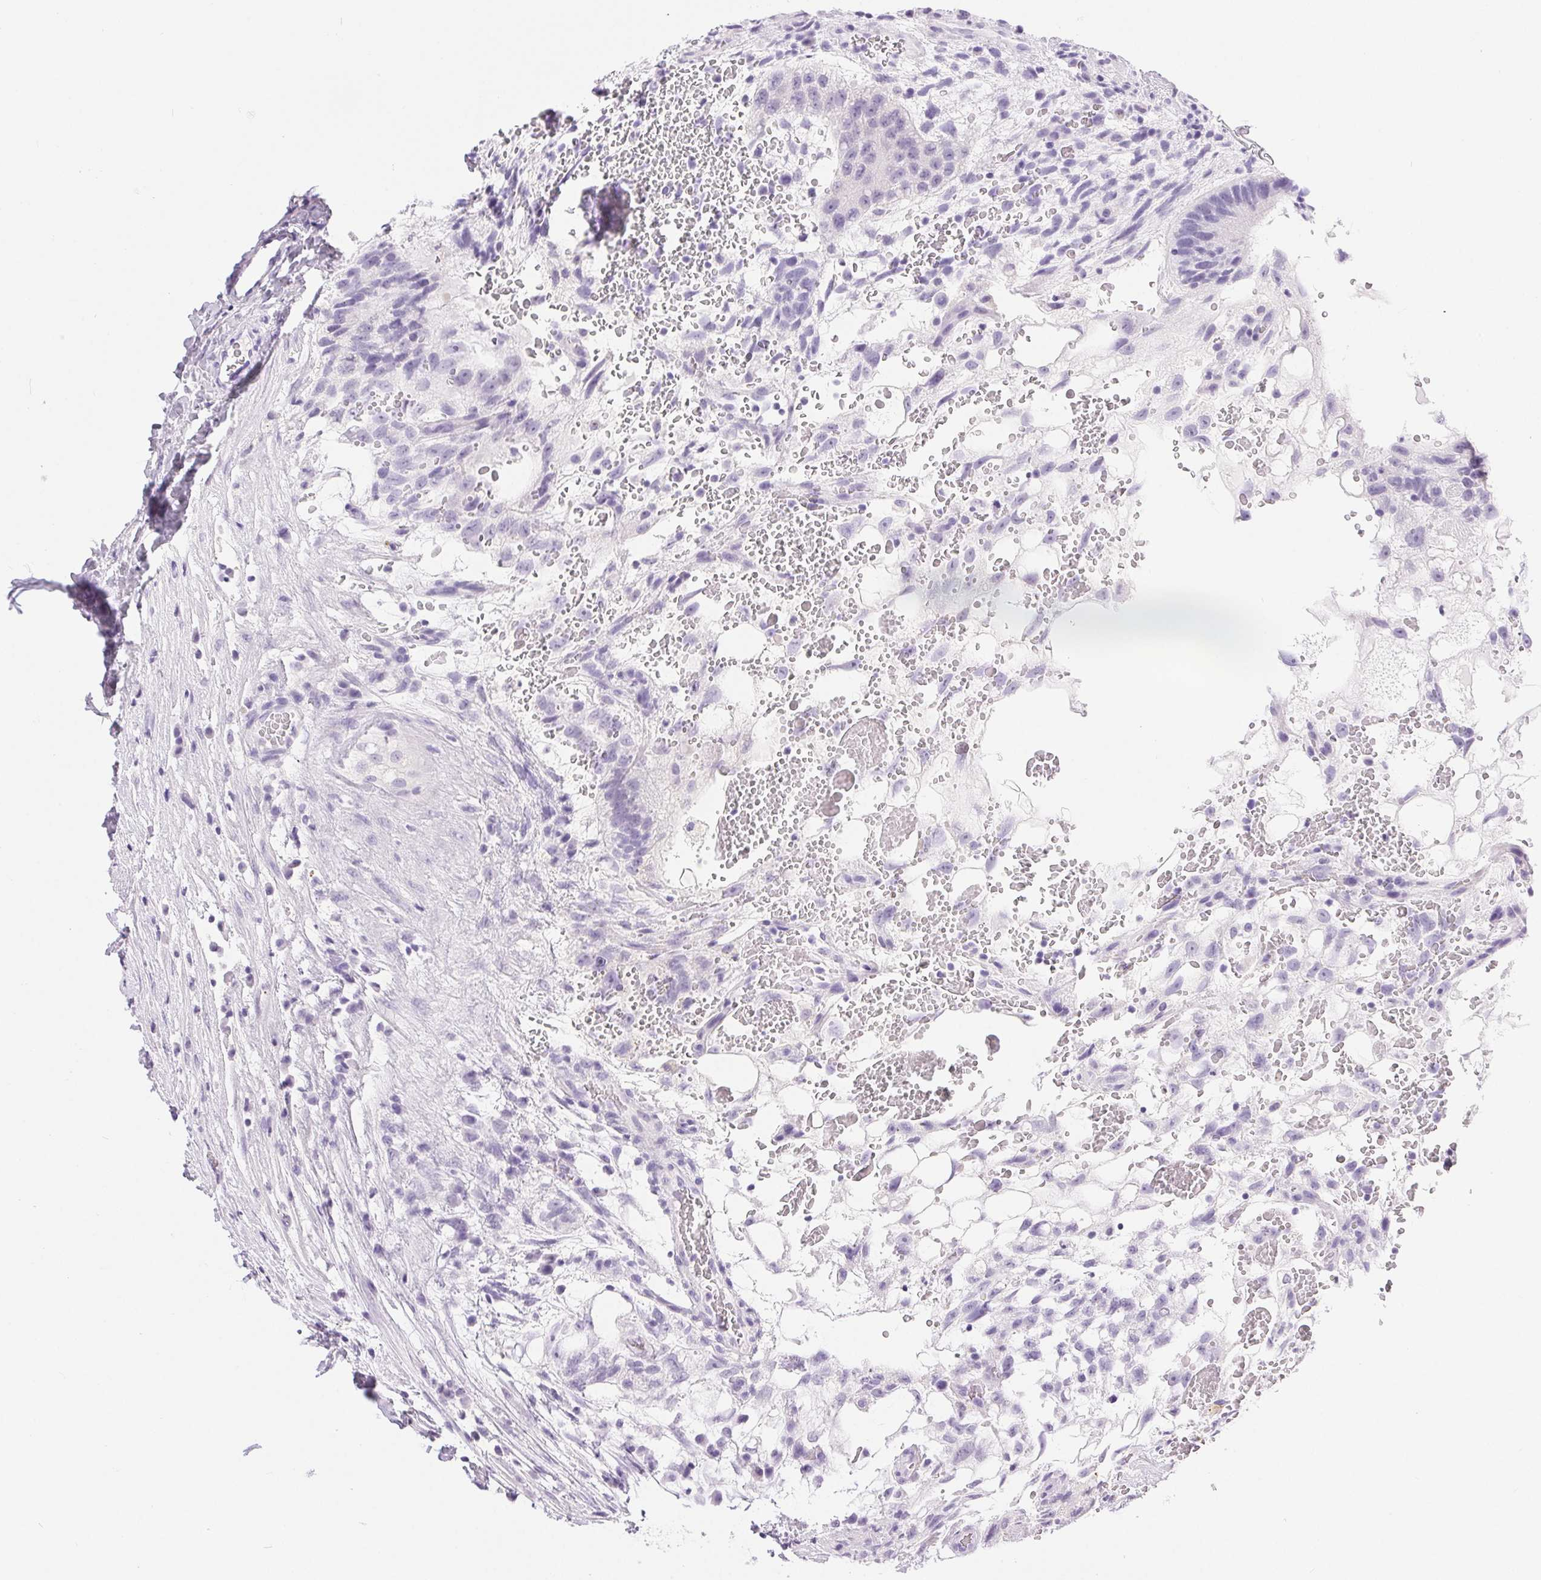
{"staining": {"intensity": "negative", "quantity": "none", "location": "none"}, "tissue": "testis cancer", "cell_type": "Tumor cells", "image_type": "cancer", "snomed": [{"axis": "morphology", "description": "Normal tissue, NOS"}, {"axis": "morphology", "description": "Carcinoma, Embryonal, NOS"}, {"axis": "topography", "description": "Testis"}], "caption": "This is an immunohistochemistry (IHC) histopathology image of testis cancer (embryonal carcinoma). There is no staining in tumor cells.", "gene": "XDH", "patient": {"sex": "male", "age": 32}}